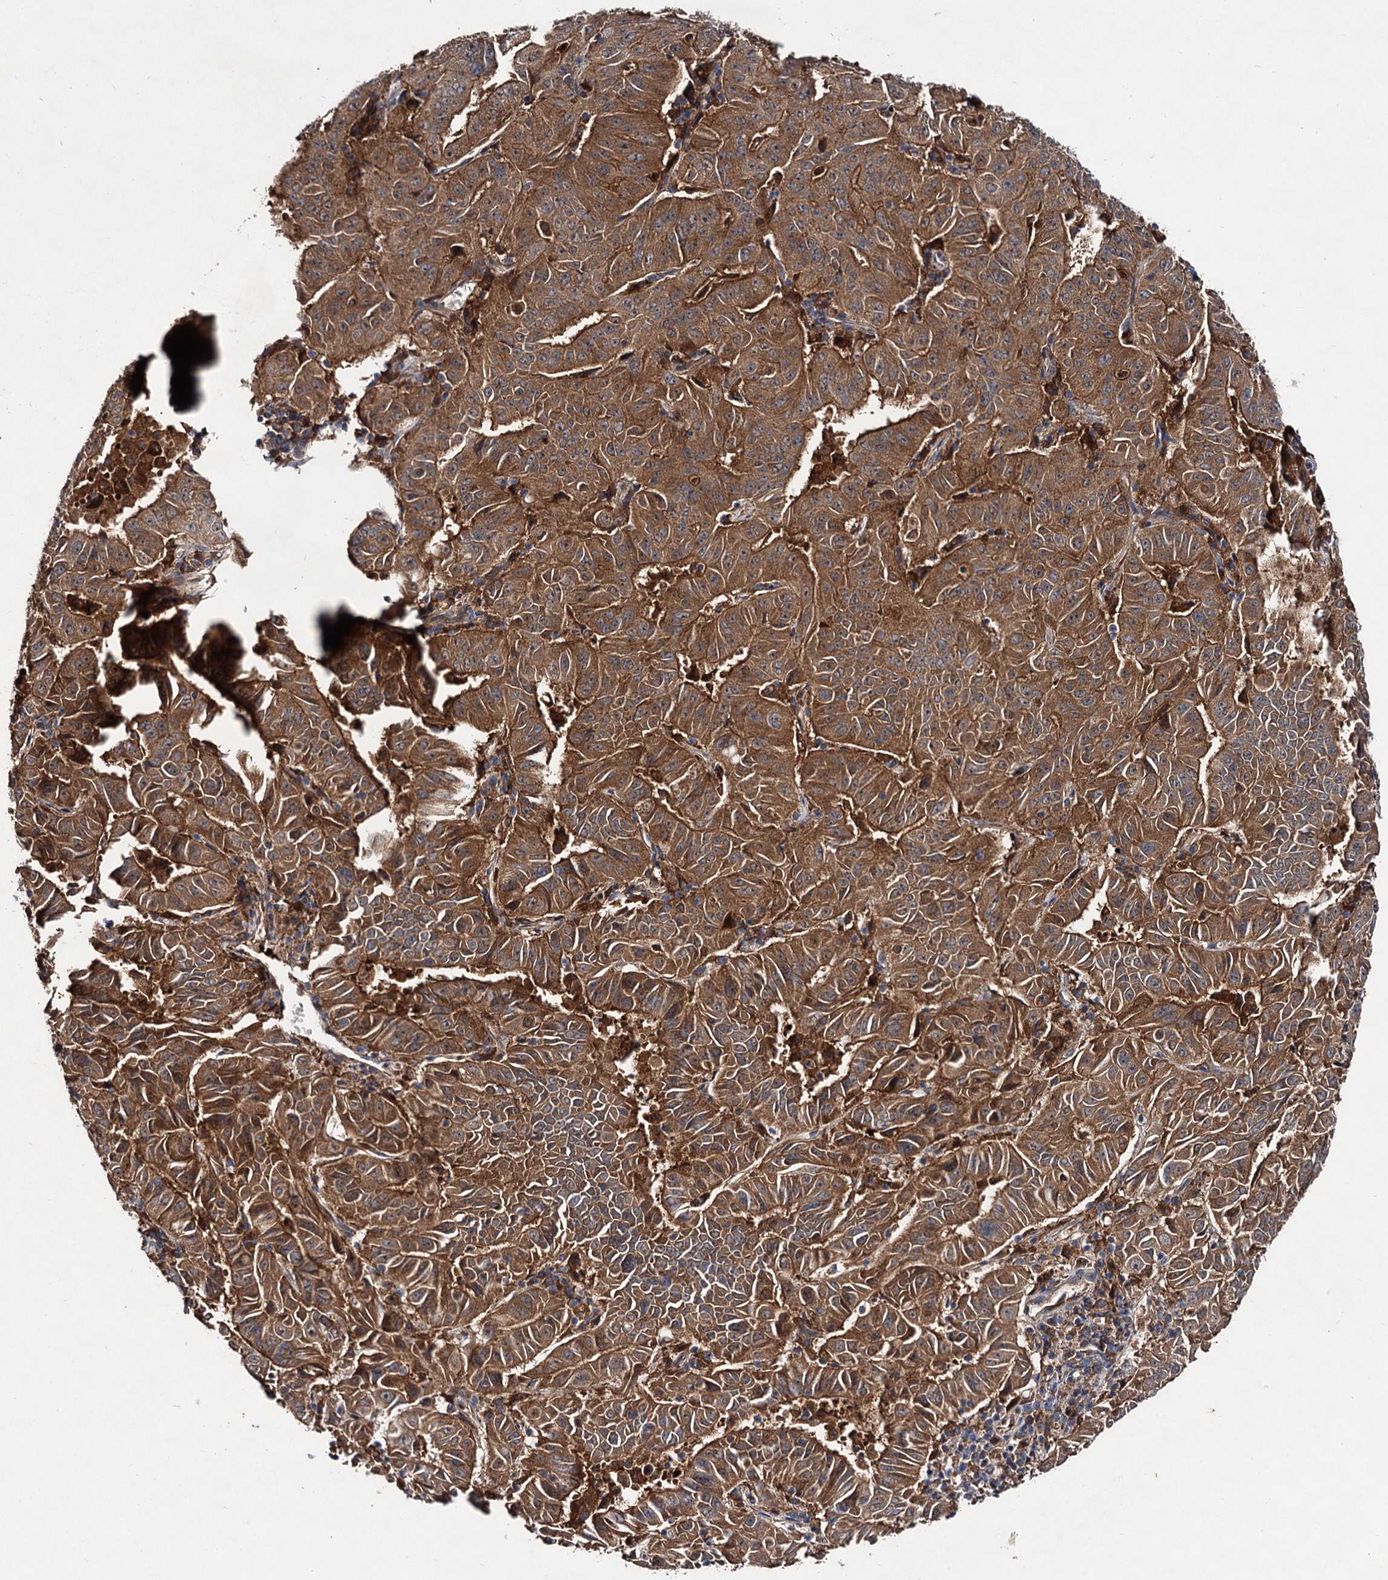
{"staining": {"intensity": "moderate", "quantity": ">75%", "location": "cytoplasmic/membranous"}, "tissue": "pancreatic cancer", "cell_type": "Tumor cells", "image_type": "cancer", "snomed": [{"axis": "morphology", "description": "Adenocarcinoma, NOS"}, {"axis": "topography", "description": "Pancreas"}], "caption": "Moderate cytoplasmic/membranous staining is seen in about >75% of tumor cells in pancreatic cancer (adenocarcinoma).", "gene": "VPS29", "patient": {"sex": "male", "age": 63}}